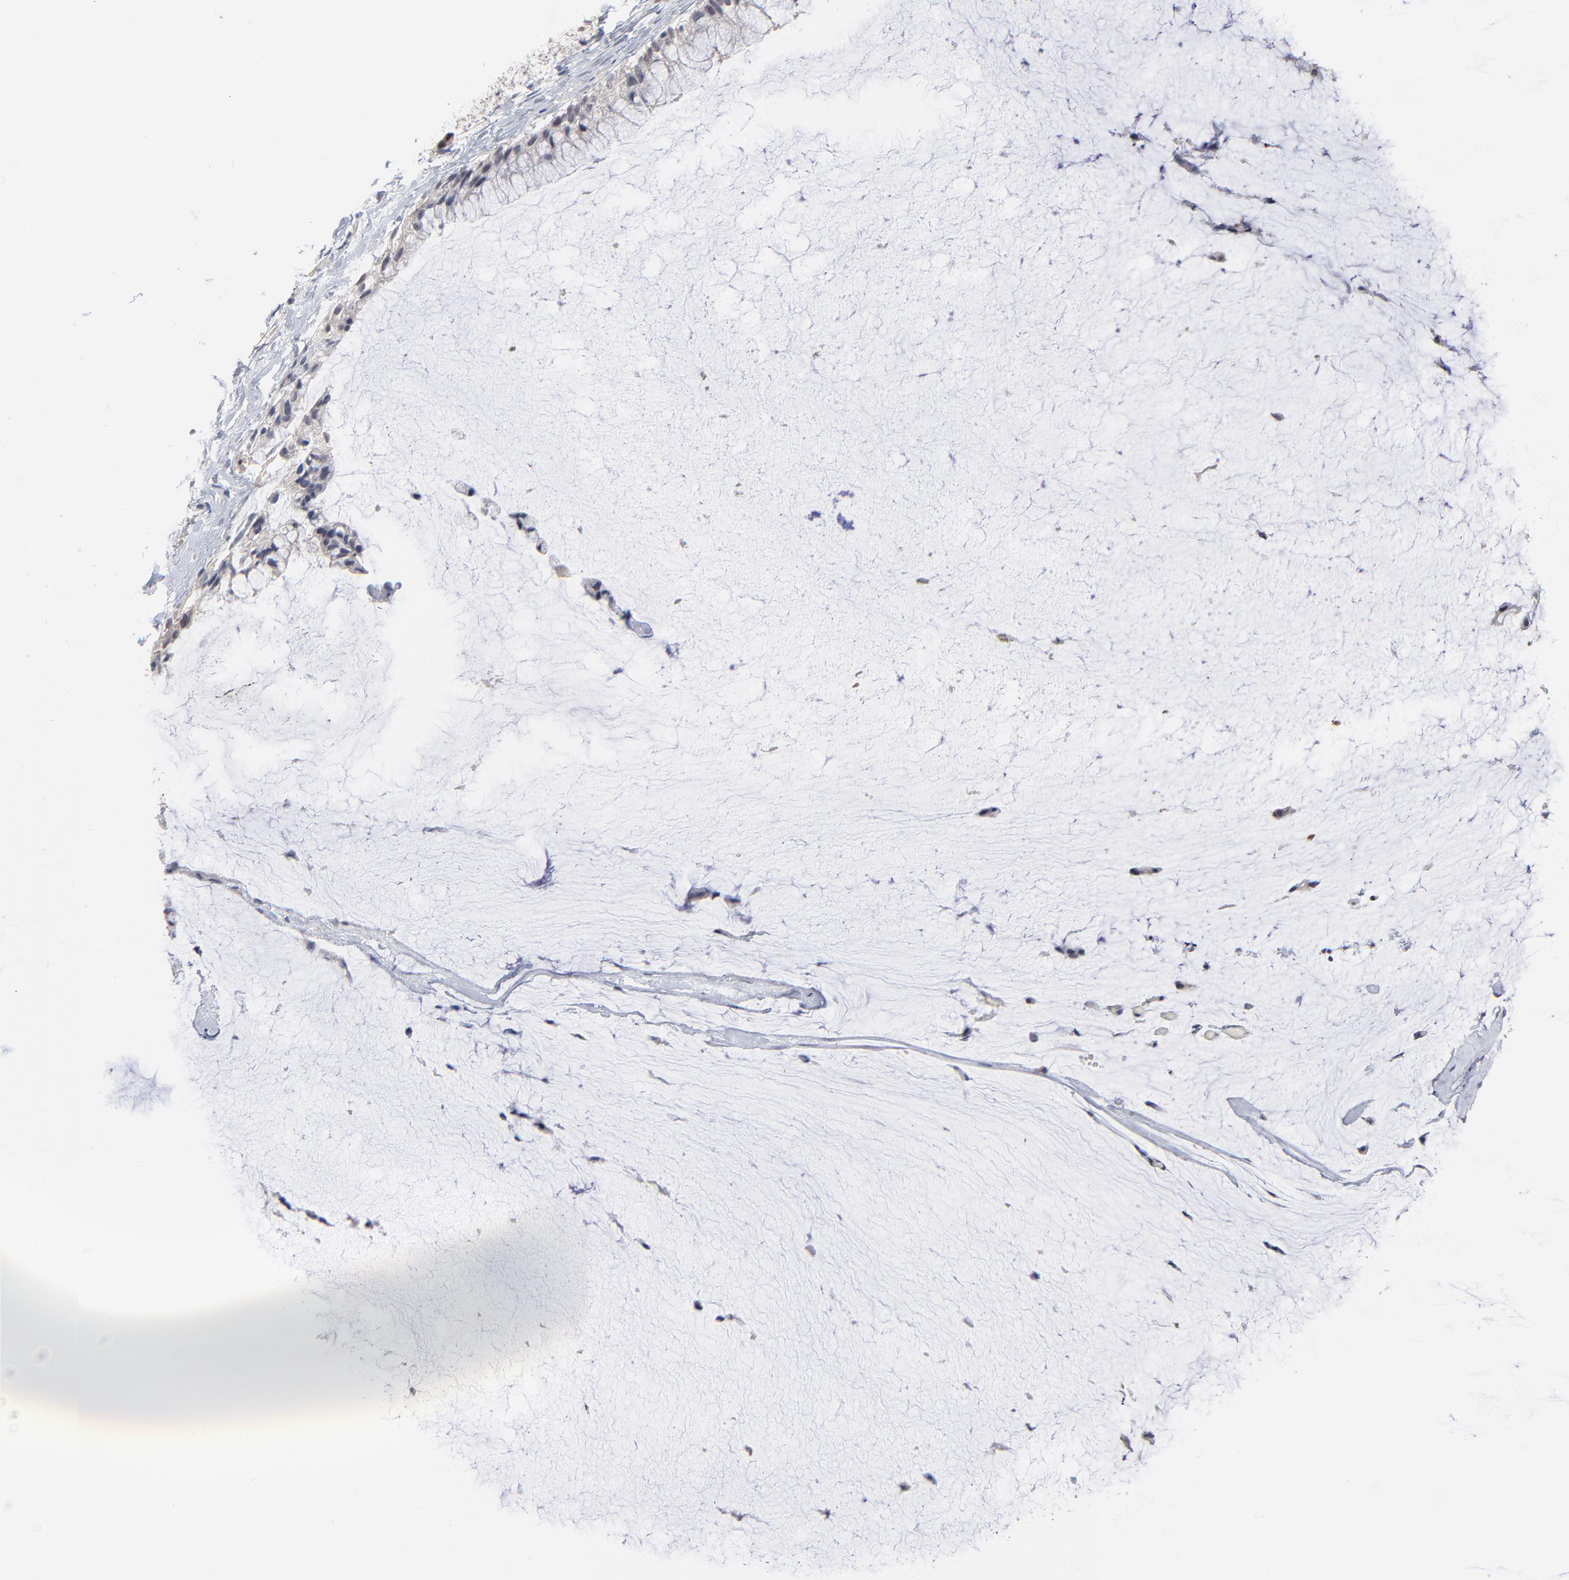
{"staining": {"intensity": "weak", "quantity": "<25%", "location": "nuclear"}, "tissue": "ovarian cancer", "cell_type": "Tumor cells", "image_type": "cancer", "snomed": [{"axis": "morphology", "description": "Cystadenocarcinoma, mucinous, NOS"}, {"axis": "topography", "description": "Ovary"}], "caption": "A photomicrograph of human ovarian cancer (mucinous cystadenocarcinoma) is negative for staining in tumor cells.", "gene": "MBIP", "patient": {"sex": "female", "age": 39}}